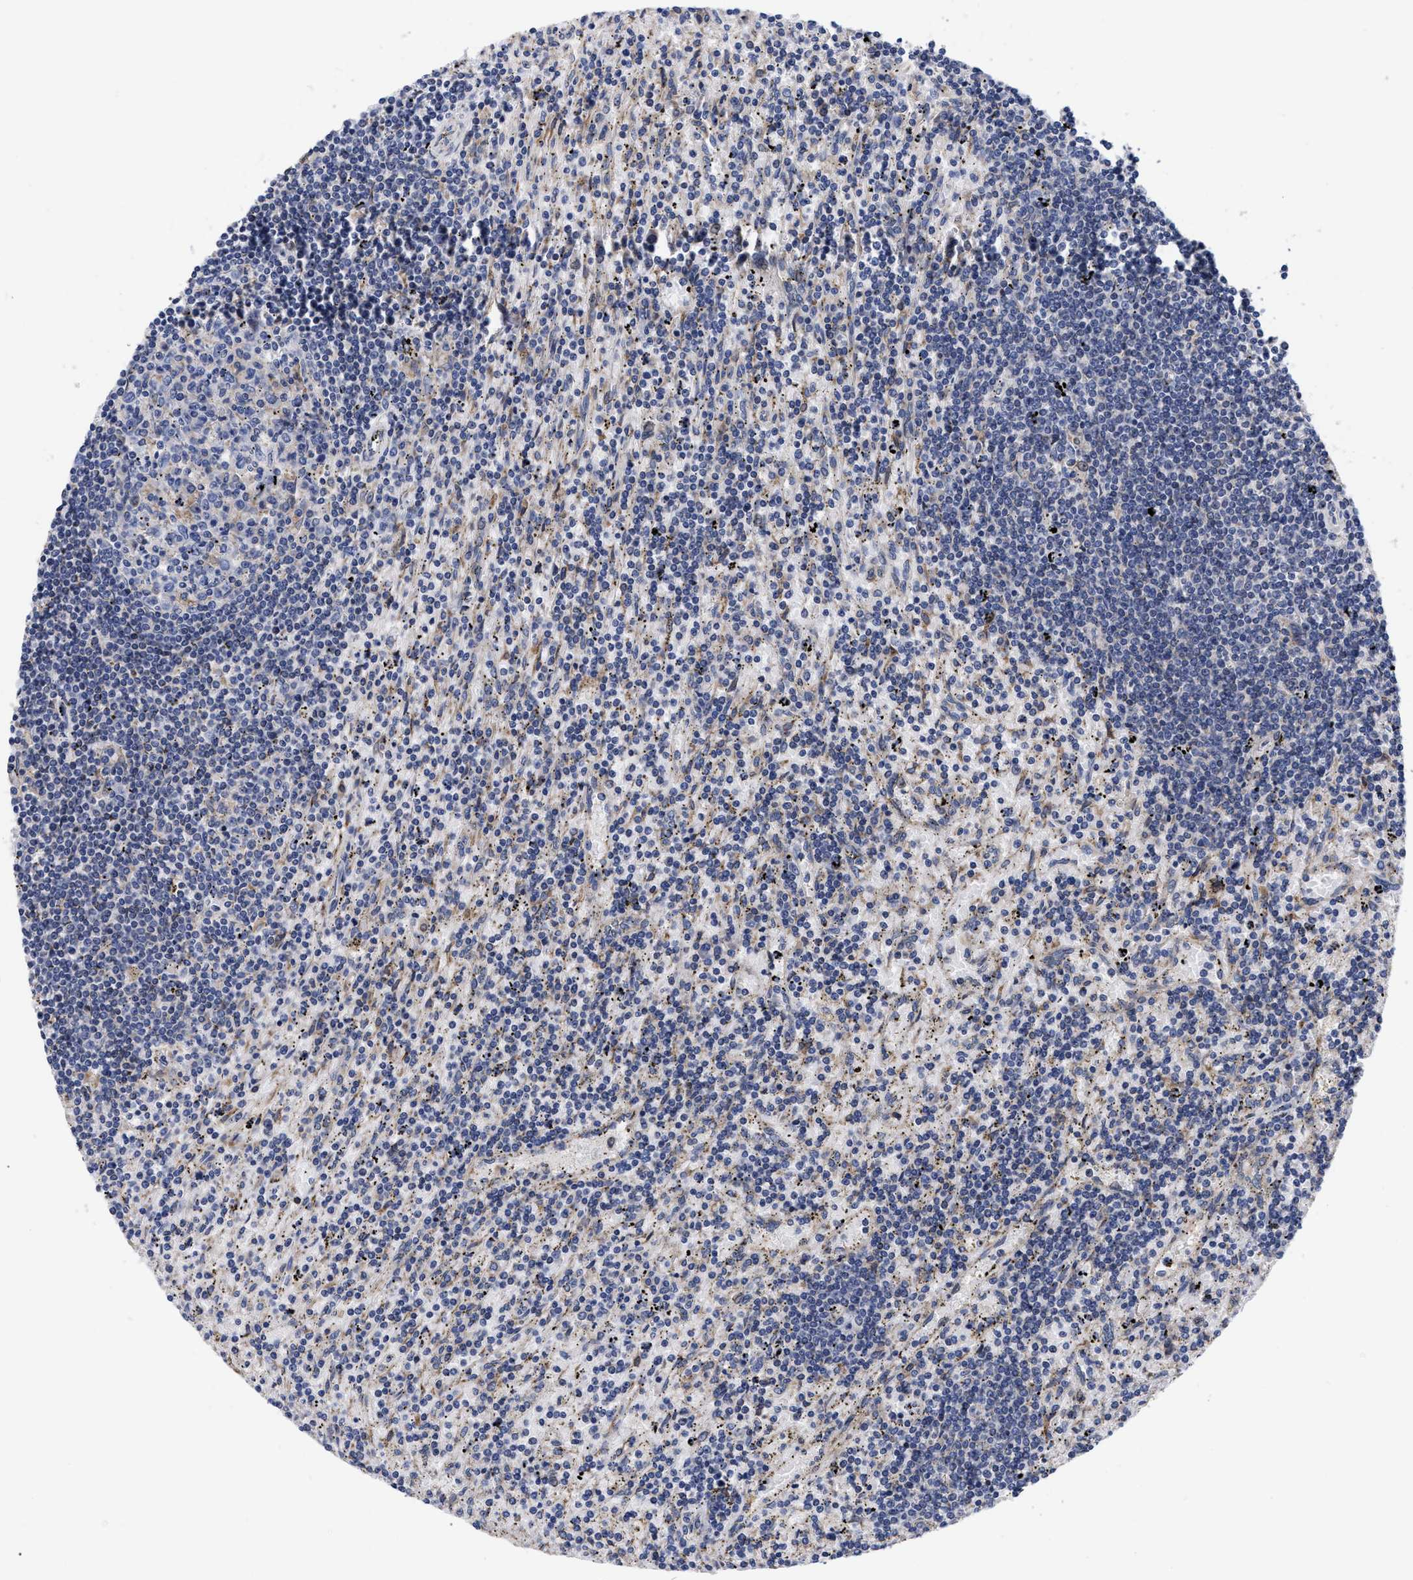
{"staining": {"intensity": "negative", "quantity": "none", "location": "none"}, "tissue": "lymphoma", "cell_type": "Tumor cells", "image_type": "cancer", "snomed": [{"axis": "morphology", "description": "Malignant lymphoma, non-Hodgkin's type, Low grade"}, {"axis": "topography", "description": "Spleen"}], "caption": "Protein analysis of lymphoma reveals no significant positivity in tumor cells.", "gene": "CFAP298", "patient": {"sex": "male", "age": 76}}